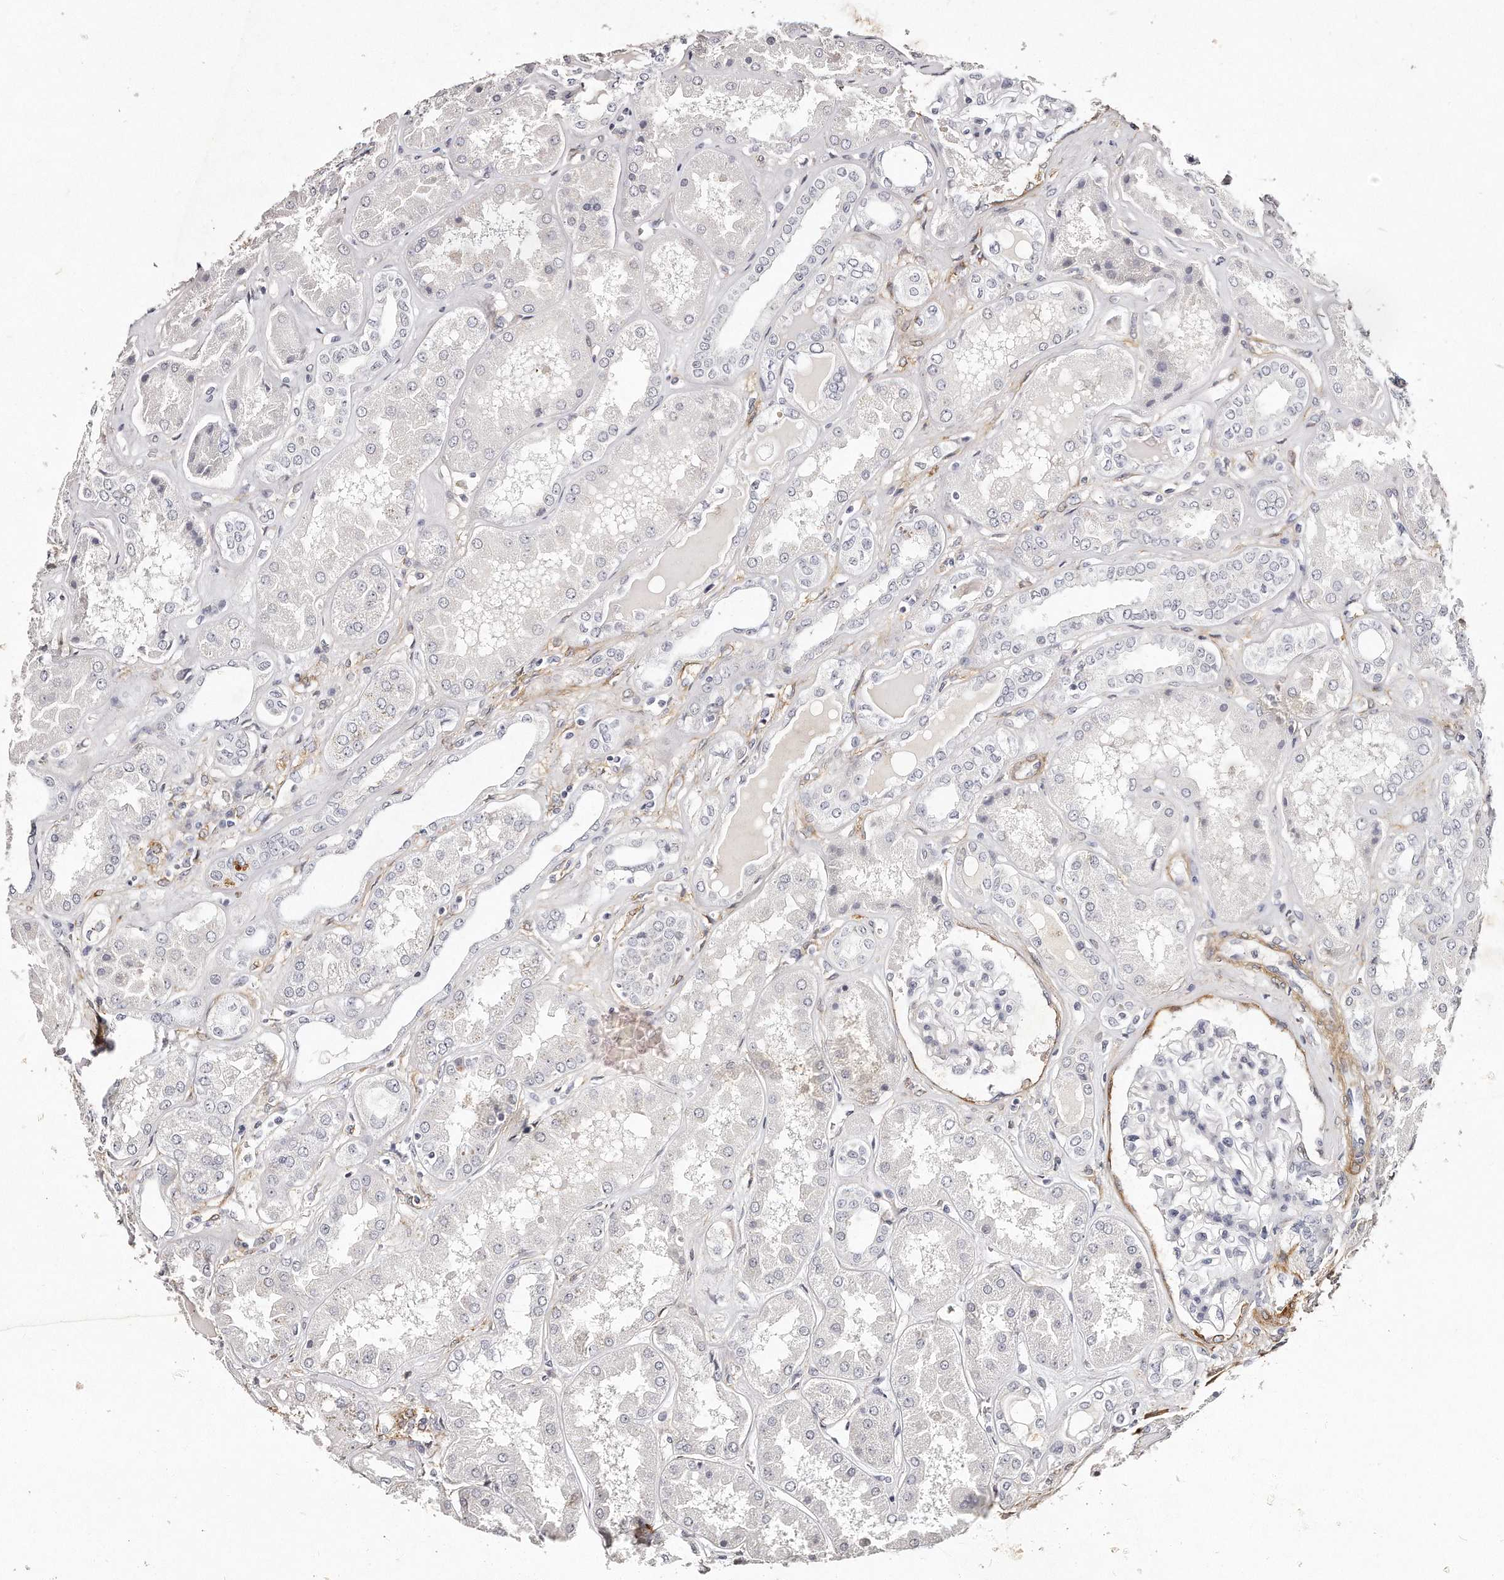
{"staining": {"intensity": "negative", "quantity": "none", "location": "none"}, "tissue": "kidney", "cell_type": "Cells in glomeruli", "image_type": "normal", "snomed": [{"axis": "morphology", "description": "Normal tissue, NOS"}, {"axis": "topography", "description": "Kidney"}], "caption": "Immunohistochemistry (IHC) of normal kidney exhibits no staining in cells in glomeruli. (Stains: DAB (3,3'-diaminobenzidine) immunohistochemistry (IHC) with hematoxylin counter stain, Microscopy: brightfield microscopy at high magnification).", "gene": "LMOD1", "patient": {"sex": "female", "age": 56}}